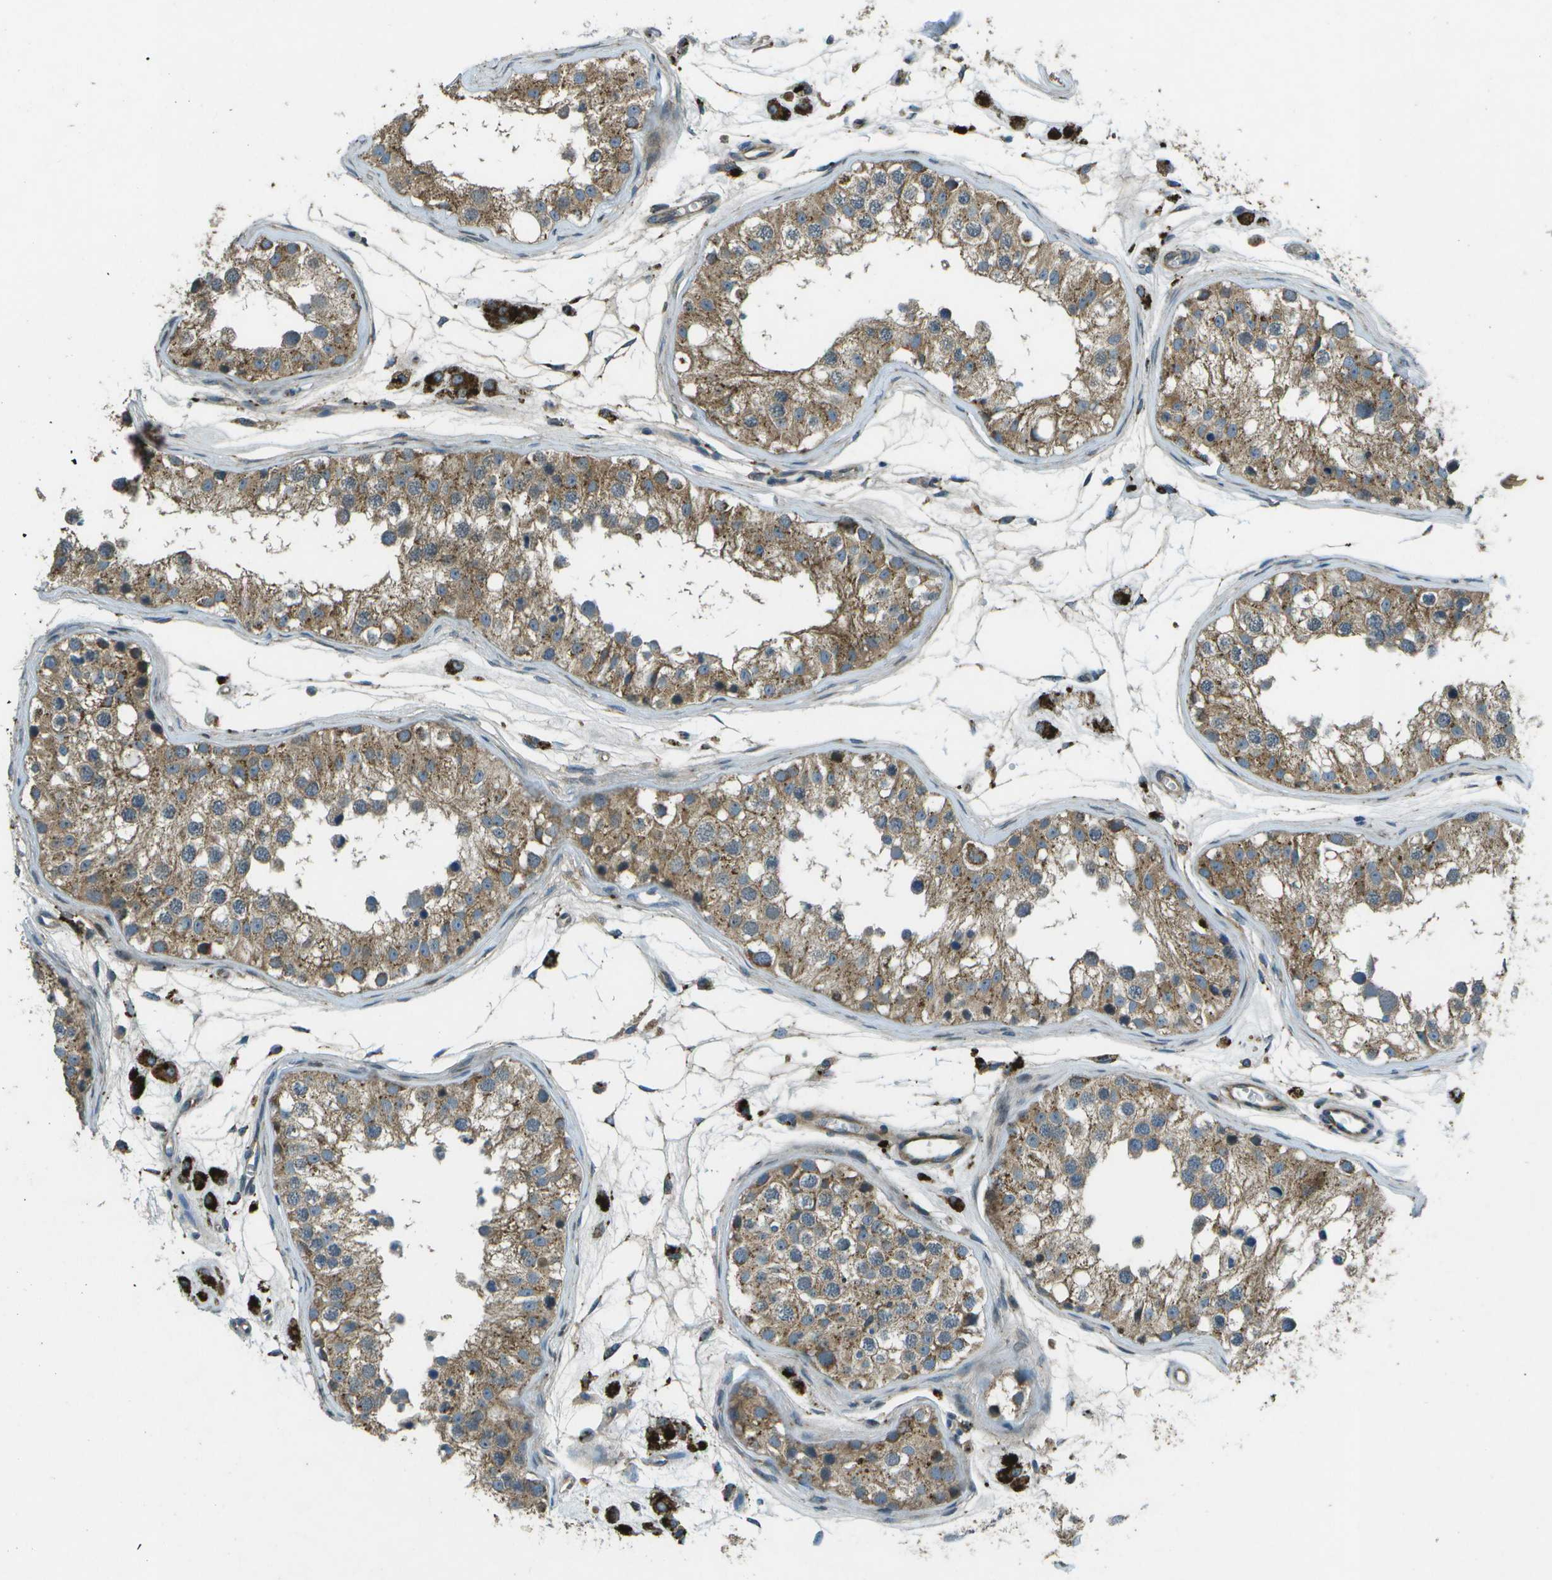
{"staining": {"intensity": "moderate", "quantity": ">75%", "location": "cytoplasmic/membranous"}, "tissue": "testis", "cell_type": "Cells in seminiferous ducts", "image_type": "normal", "snomed": [{"axis": "morphology", "description": "Normal tissue, NOS"}, {"axis": "morphology", "description": "Adenocarcinoma, metastatic, NOS"}, {"axis": "topography", "description": "Testis"}], "caption": "Brown immunohistochemical staining in unremarkable human testis displays moderate cytoplasmic/membranous positivity in about >75% of cells in seminiferous ducts. Nuclei are stained in blue.", "gene": "PXYLP1", "patient": {"sex": "male", "age": 26}}